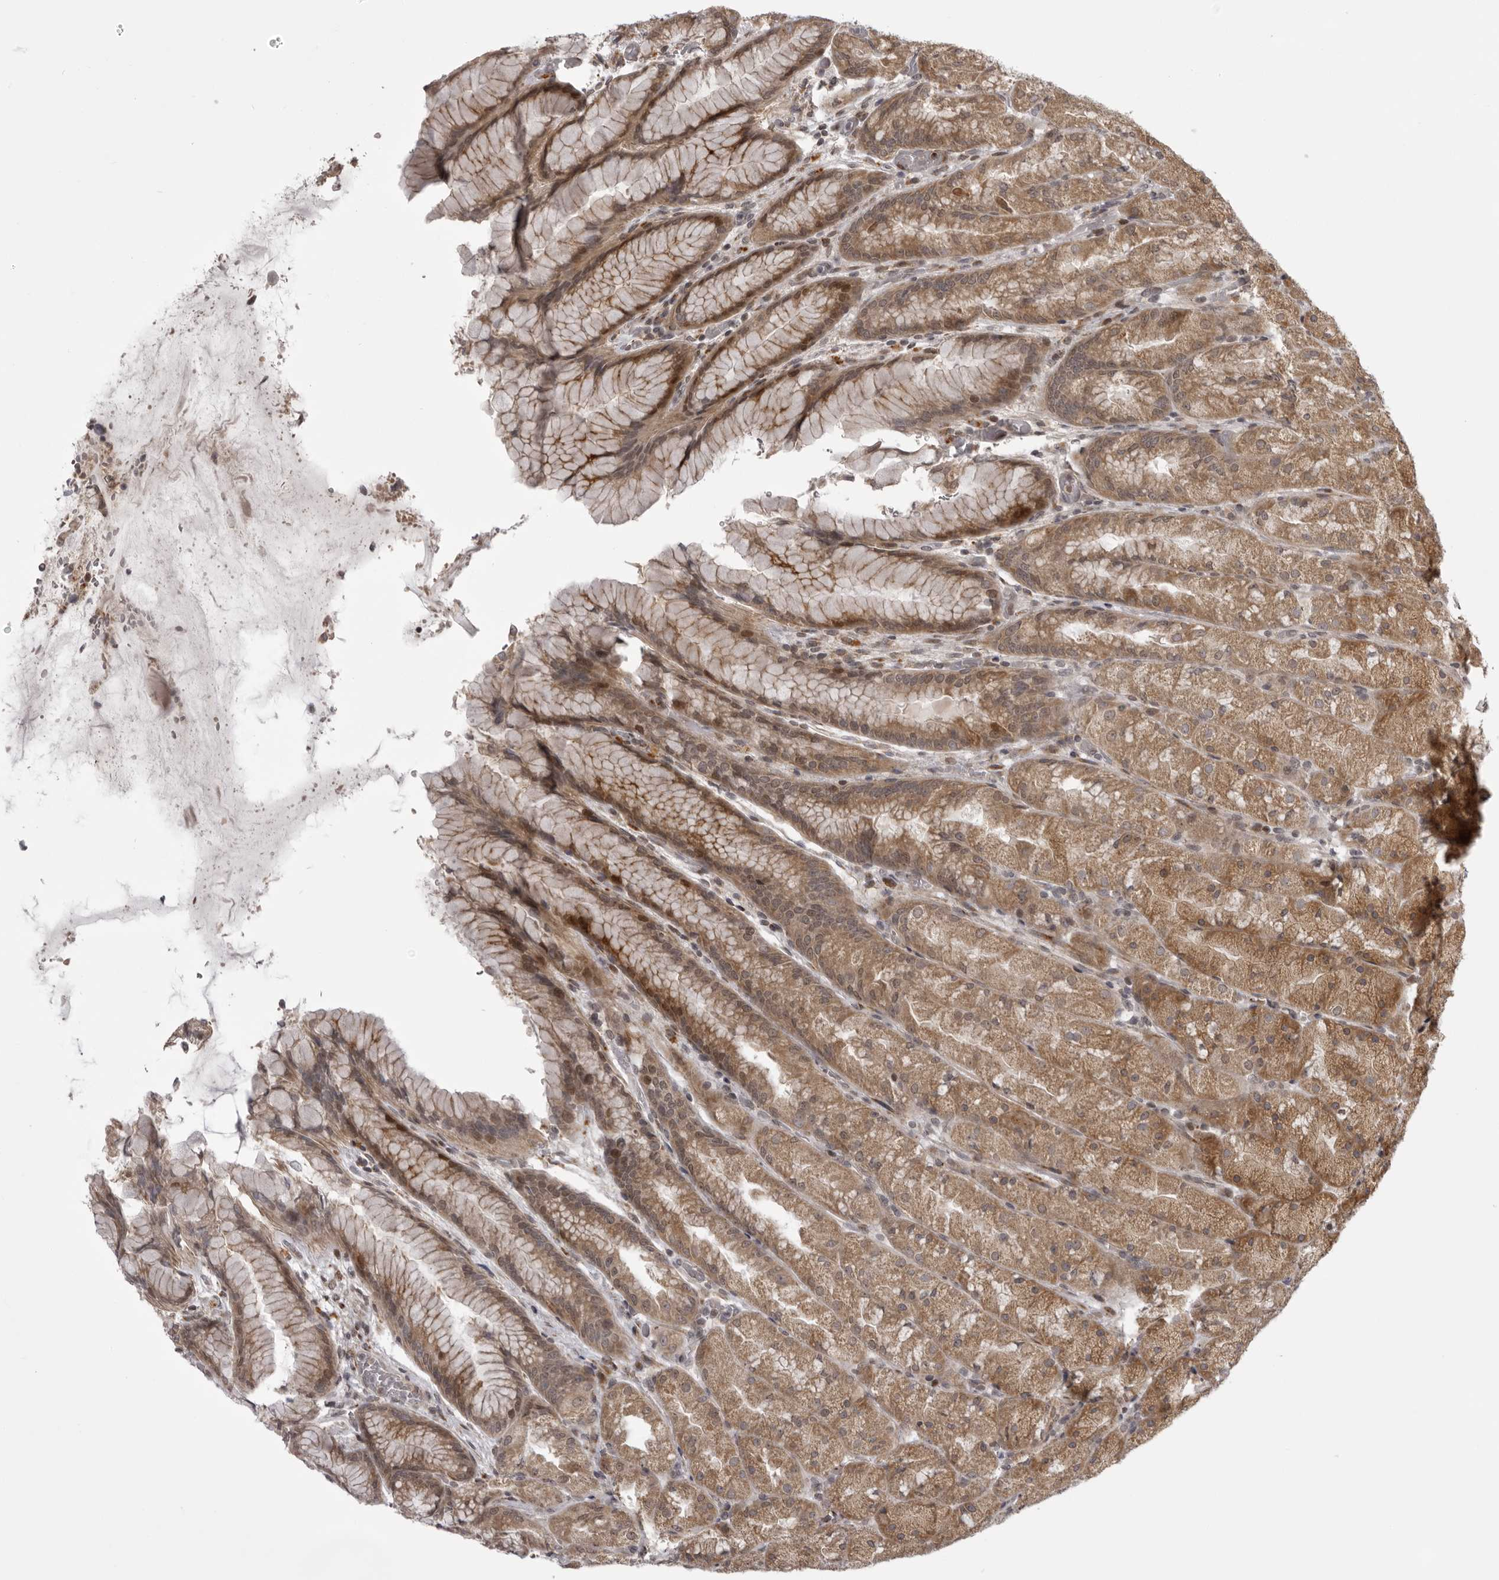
{"staining": {"intensity": "moderate", "quantity": ">75%", "location": "cytoplasmic/membranous"}, "tissue": "stomach", "cell_type": "Glandular cells", "image_type": "normal", "snomed": [{"axis": "morphology", "description": "Normal tissue, NOS"}, {"axis": "topography", "description": "Stomach, upper"}, {"axis": "topography", "description": "Stomach"}], "caption": "Human stomach stained with a brown dye exhibits moderate cytoplasmic/membranous positive staining in about >75% of glandular cells.", "gene": "C1orf109", "patient": {"sex": "male", "age": 48}}